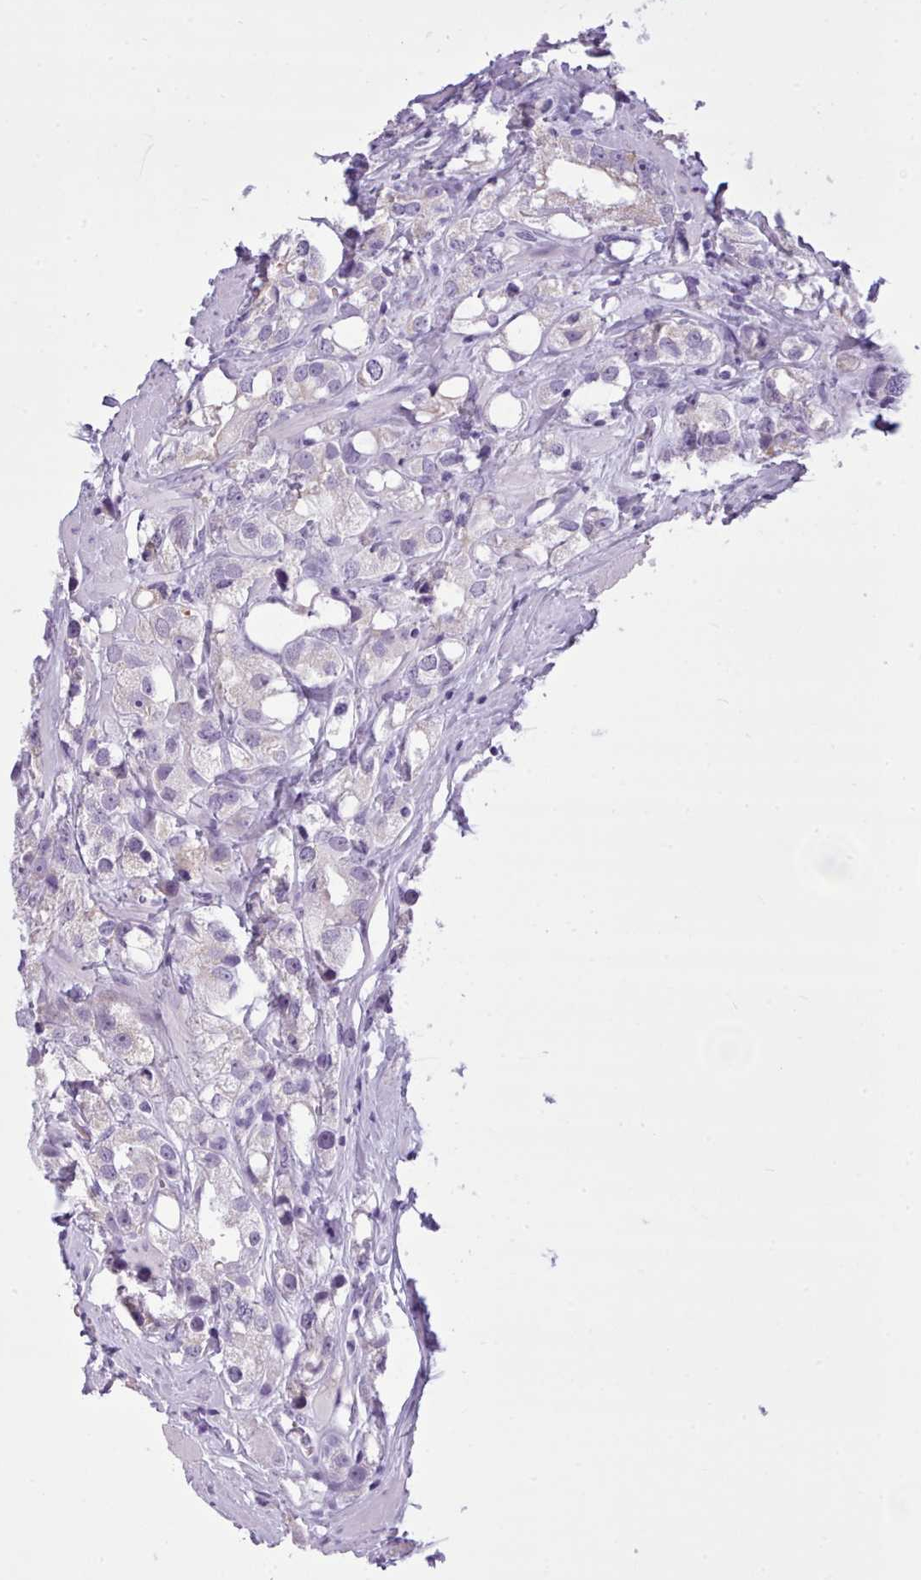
{"staining": {"intensity": "negative", "quantity": "none", "location": "none"}, "tissue": "prostate cancer", "cell_type": "Tumor cells", "image_type": "cancer", "snomed": [{"axis": "morphology", "description": "Adenocarcinoma, NOS"}, {"axis": "topography", "description": "Prostate"}], "caption": "Immunohistochemistry micrograph of human prostate cancer (adenocarcinoma) stained for a protein (brown), which demonstrates no staining in tumor cells.", "gene": "FBXO48", "patient": {"sex": "male", "age": 79}}